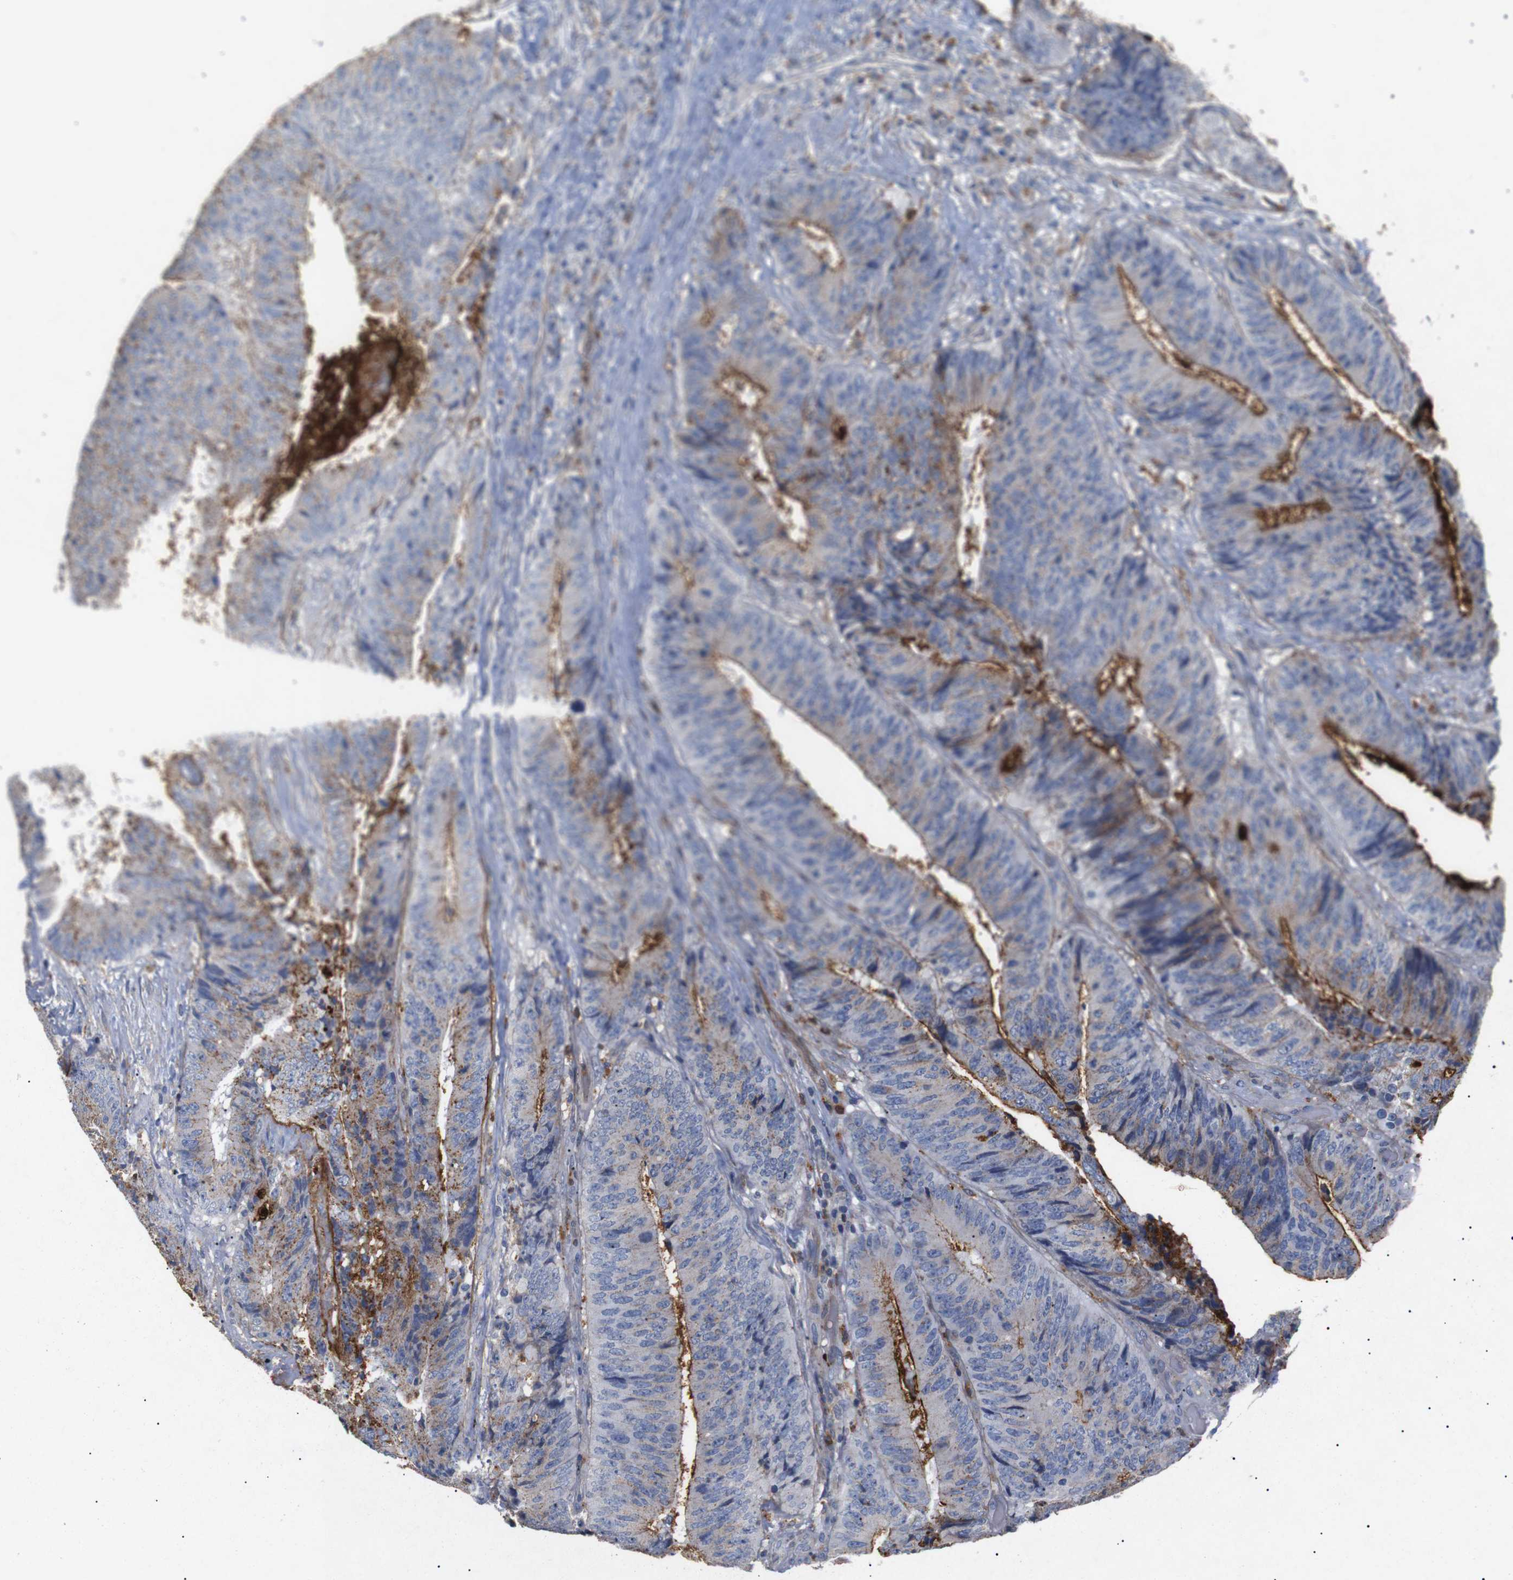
{"staining": {"intensity": "moderate", "quantity": "25%-75%", "location": "cytoplasmic/membranous"}, "tissue": "colorectal cancer", "cell_type": "Tumor cells", "image_type": "cancer", "snomed": [{"axis": "morphology", "description": "Adenocarcinoma, NOS"}, {"axis": "topography", "description": "Rectum"}], "caption": "DAB immunohistochemical staining of human colorectal adenocarcinoma shows moderate cytoplasmic/membranous protein staining in about 25%-75% of tumor cells.", "gene": "SDCBP", "patient": {"sex": "male", "age": 72}}